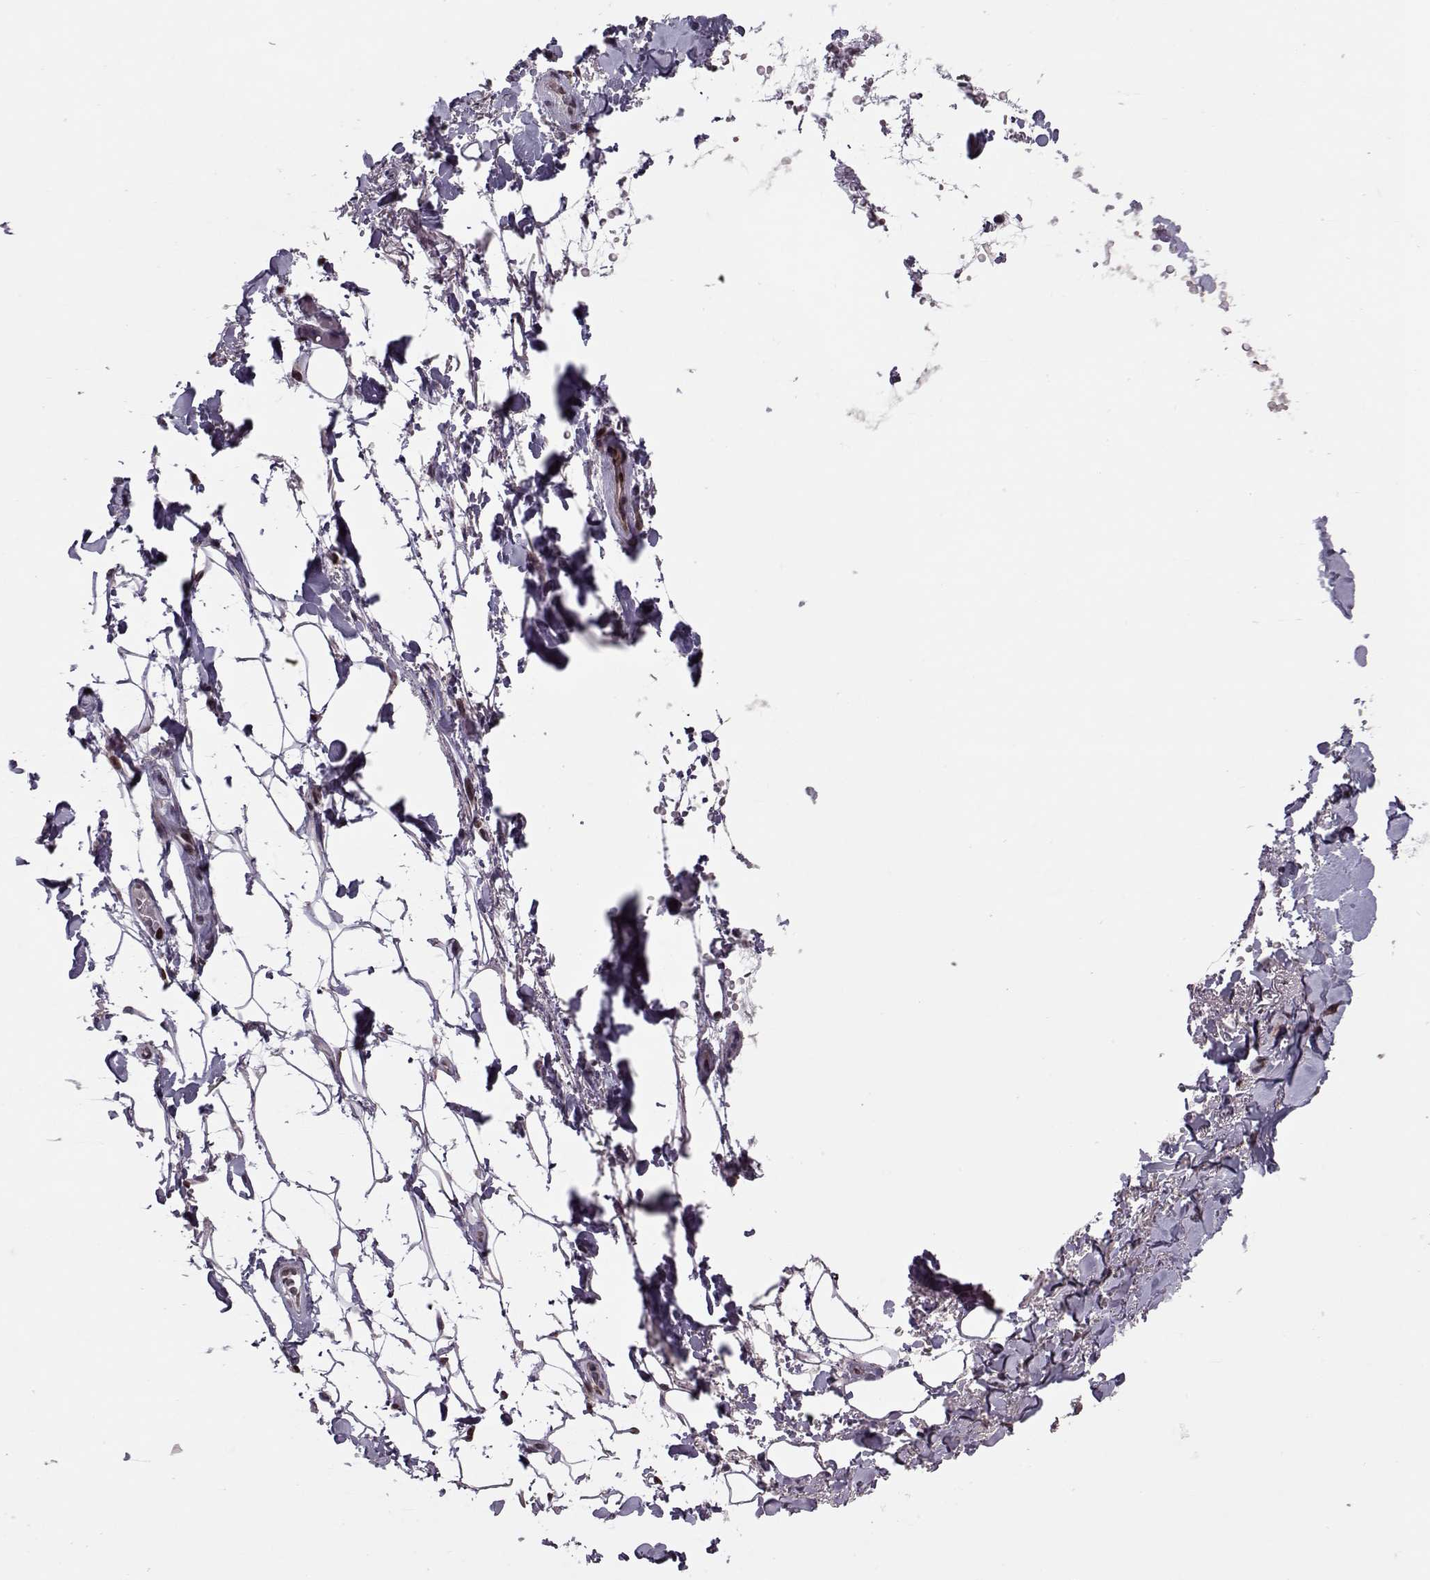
{"staining": {"intensity": "negative", "quantity": "none", "location": "none"}, "tissue": "adipose tissue", "cell_type": "Adipocytes", "image_type": "normal", "snomed": [{"axis": "morphology", "description": "Normal tissue, NOS"}, {"axis": "topography", "description": "Anal"}, {"axis": "topography", "description": "Peripheral nerve tissue"}], "caption": "Immunohistochemistry of benign adipose tissue displays no staining in adipocytes.", "gene": "CDK4", "patient": {"sex": "male", "age": 53}}